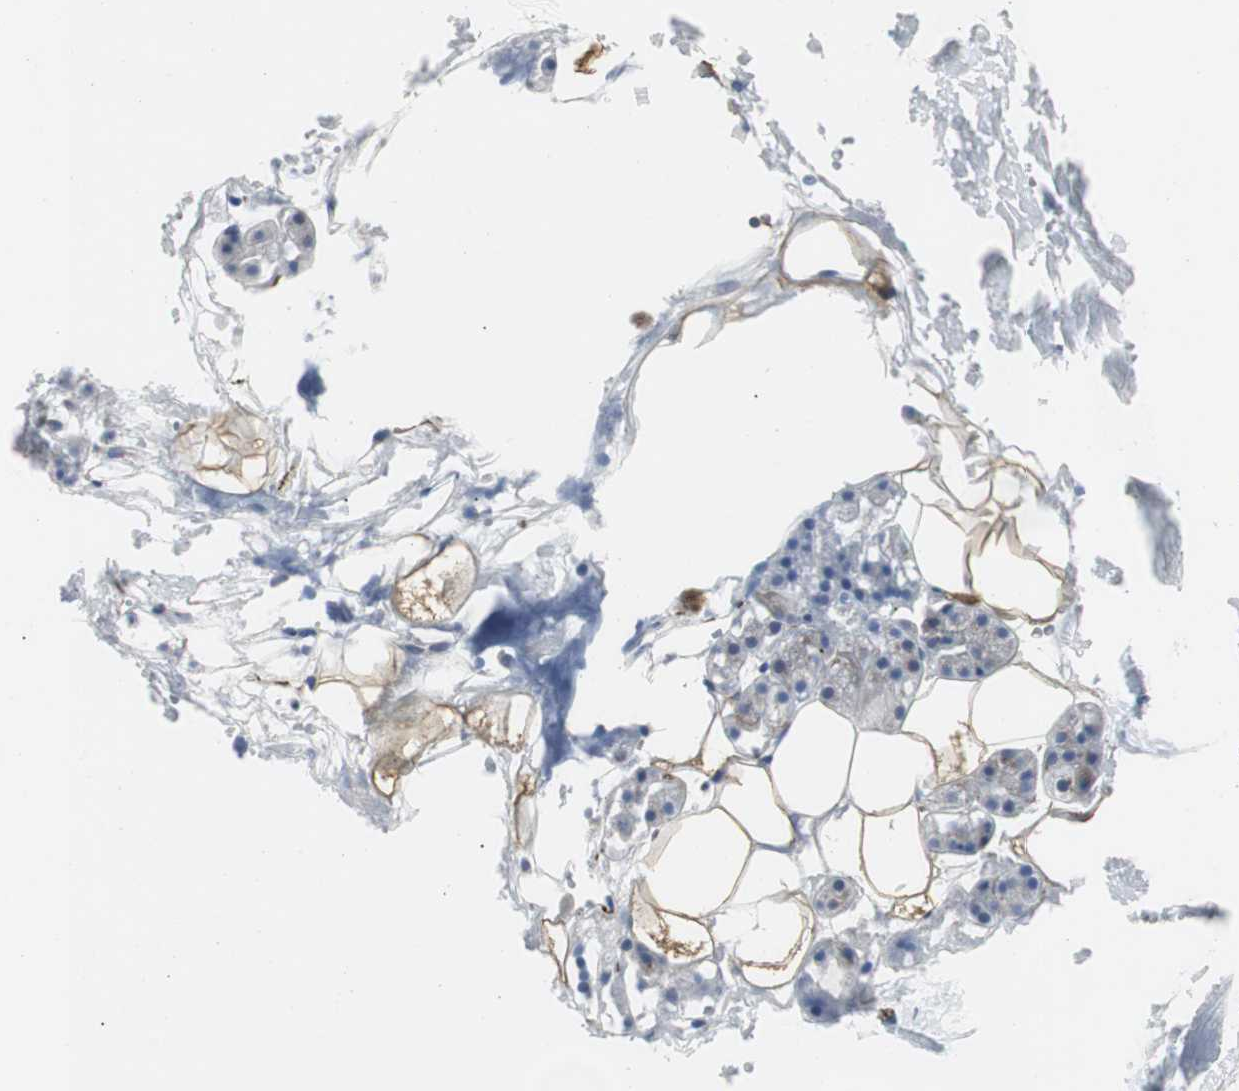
{"staining": {"intensity": "moderate", "quantity": "25%-75%", "location": "cytoplasmic/membranous"}, "tissue": "salivary gland", "cell_type": "Glandular cells", "image_type": "normal", "snomed": [{"axis": "morphology", "description": "Normal tissue, NOS"}, {"axis": "topography", "description": "Salivary gland"}], "caption": "Immunohistochemical staining of unremarkable salivary gland reveals moderate cytoplasmic/membranous protein staining in approximately 25%-75% of glandular cells.", "gene": "BBC3", "patient": {"sex": "male", "age": 62}}